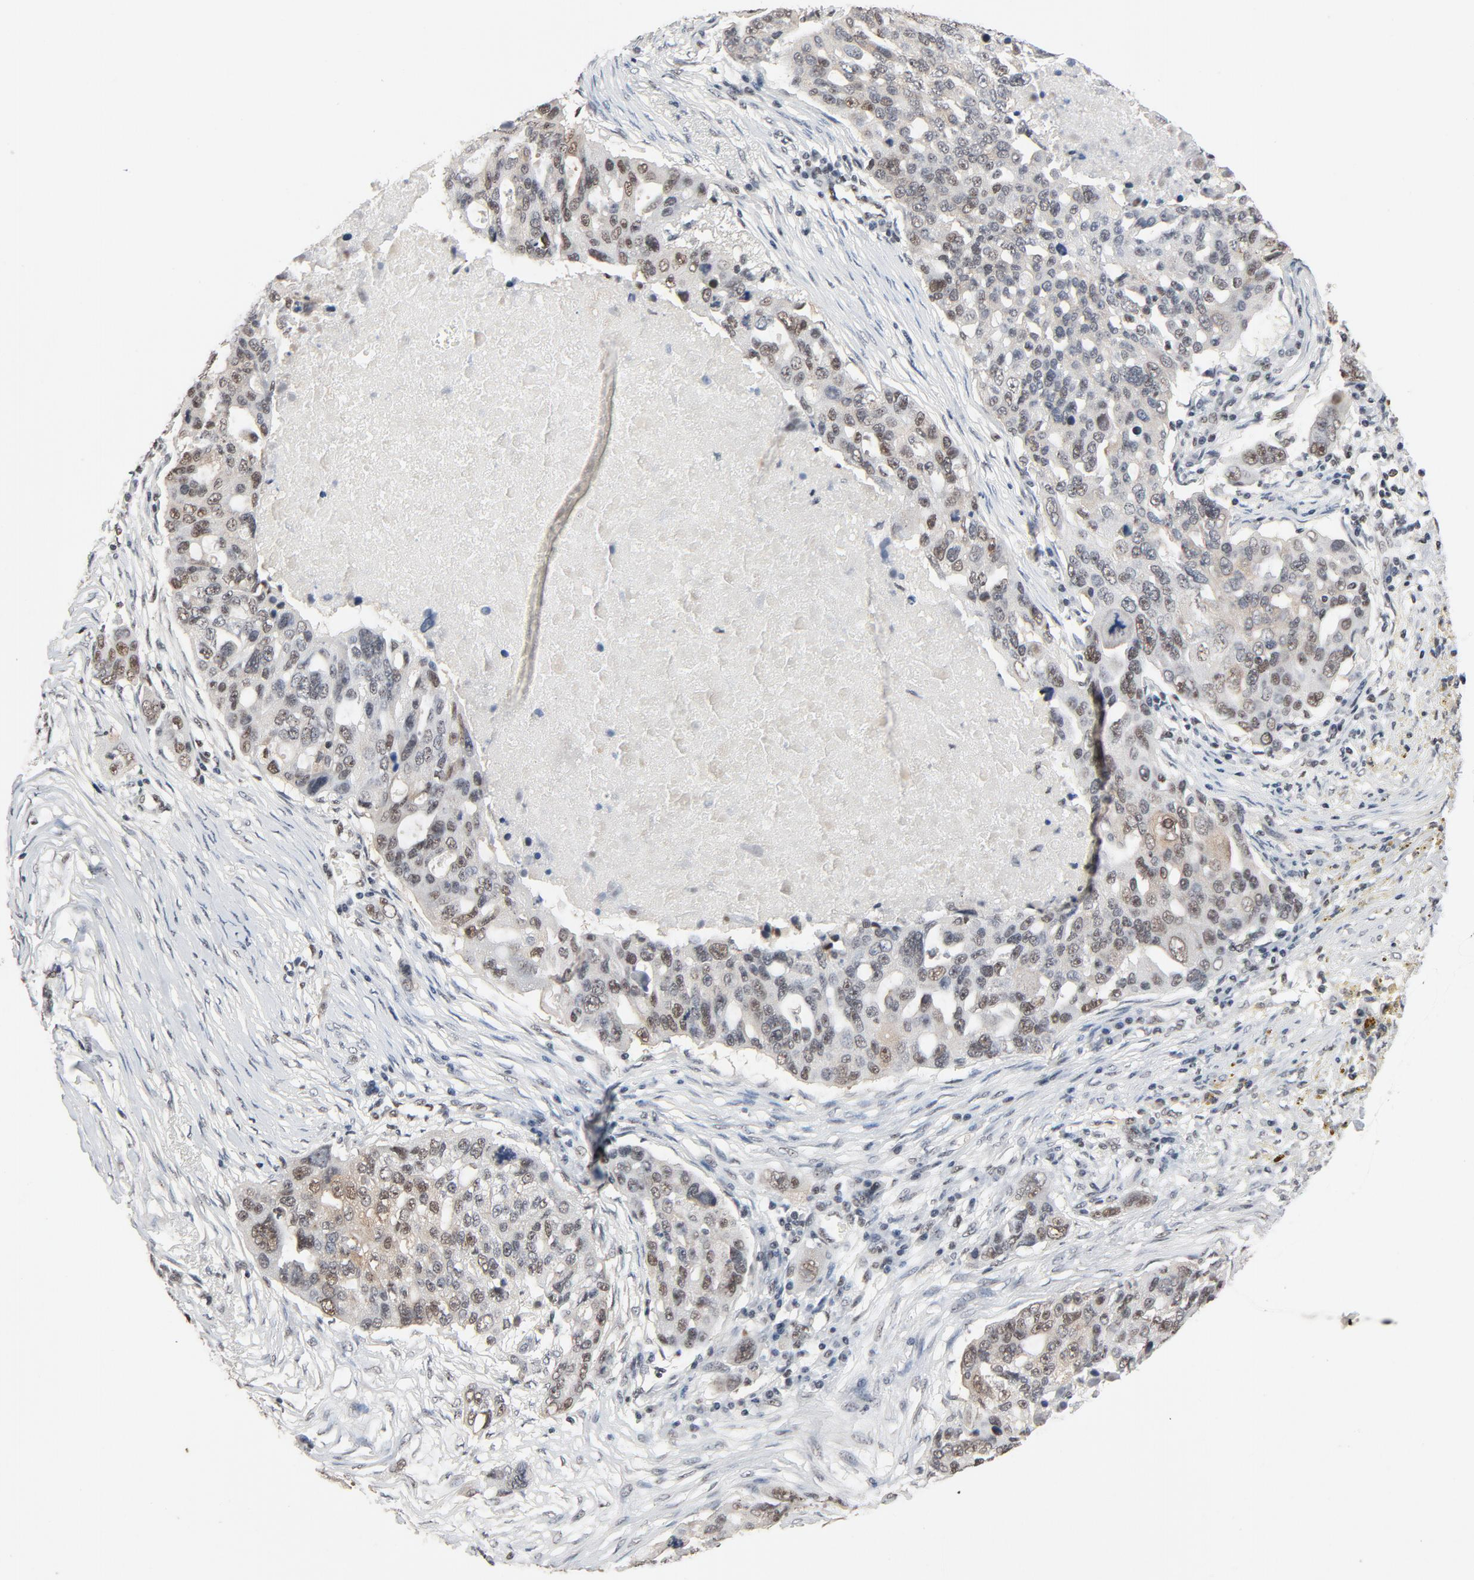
{"staining": {"intensity": "moderate", "quantity": "25%-75%", "location": "nuclear"}, "tissue": "ovarian cancer", "cell_type": "Tumor cells", "image_type": "cancer", "snomed": [{"axis": "morphology", "description": "Carcinoma, endometroid"}, {"axis": "topography", "description": "Ovary"}], "caption": "Ovarian cancer (endometroid carcinoma) was stained to show a protein in brown. There is medium levels of moderate nuclear expression in approximately 25%-75% of tumor cells.", "gene": "MRE11", "patient": {"sex": "female", "age": 75}}